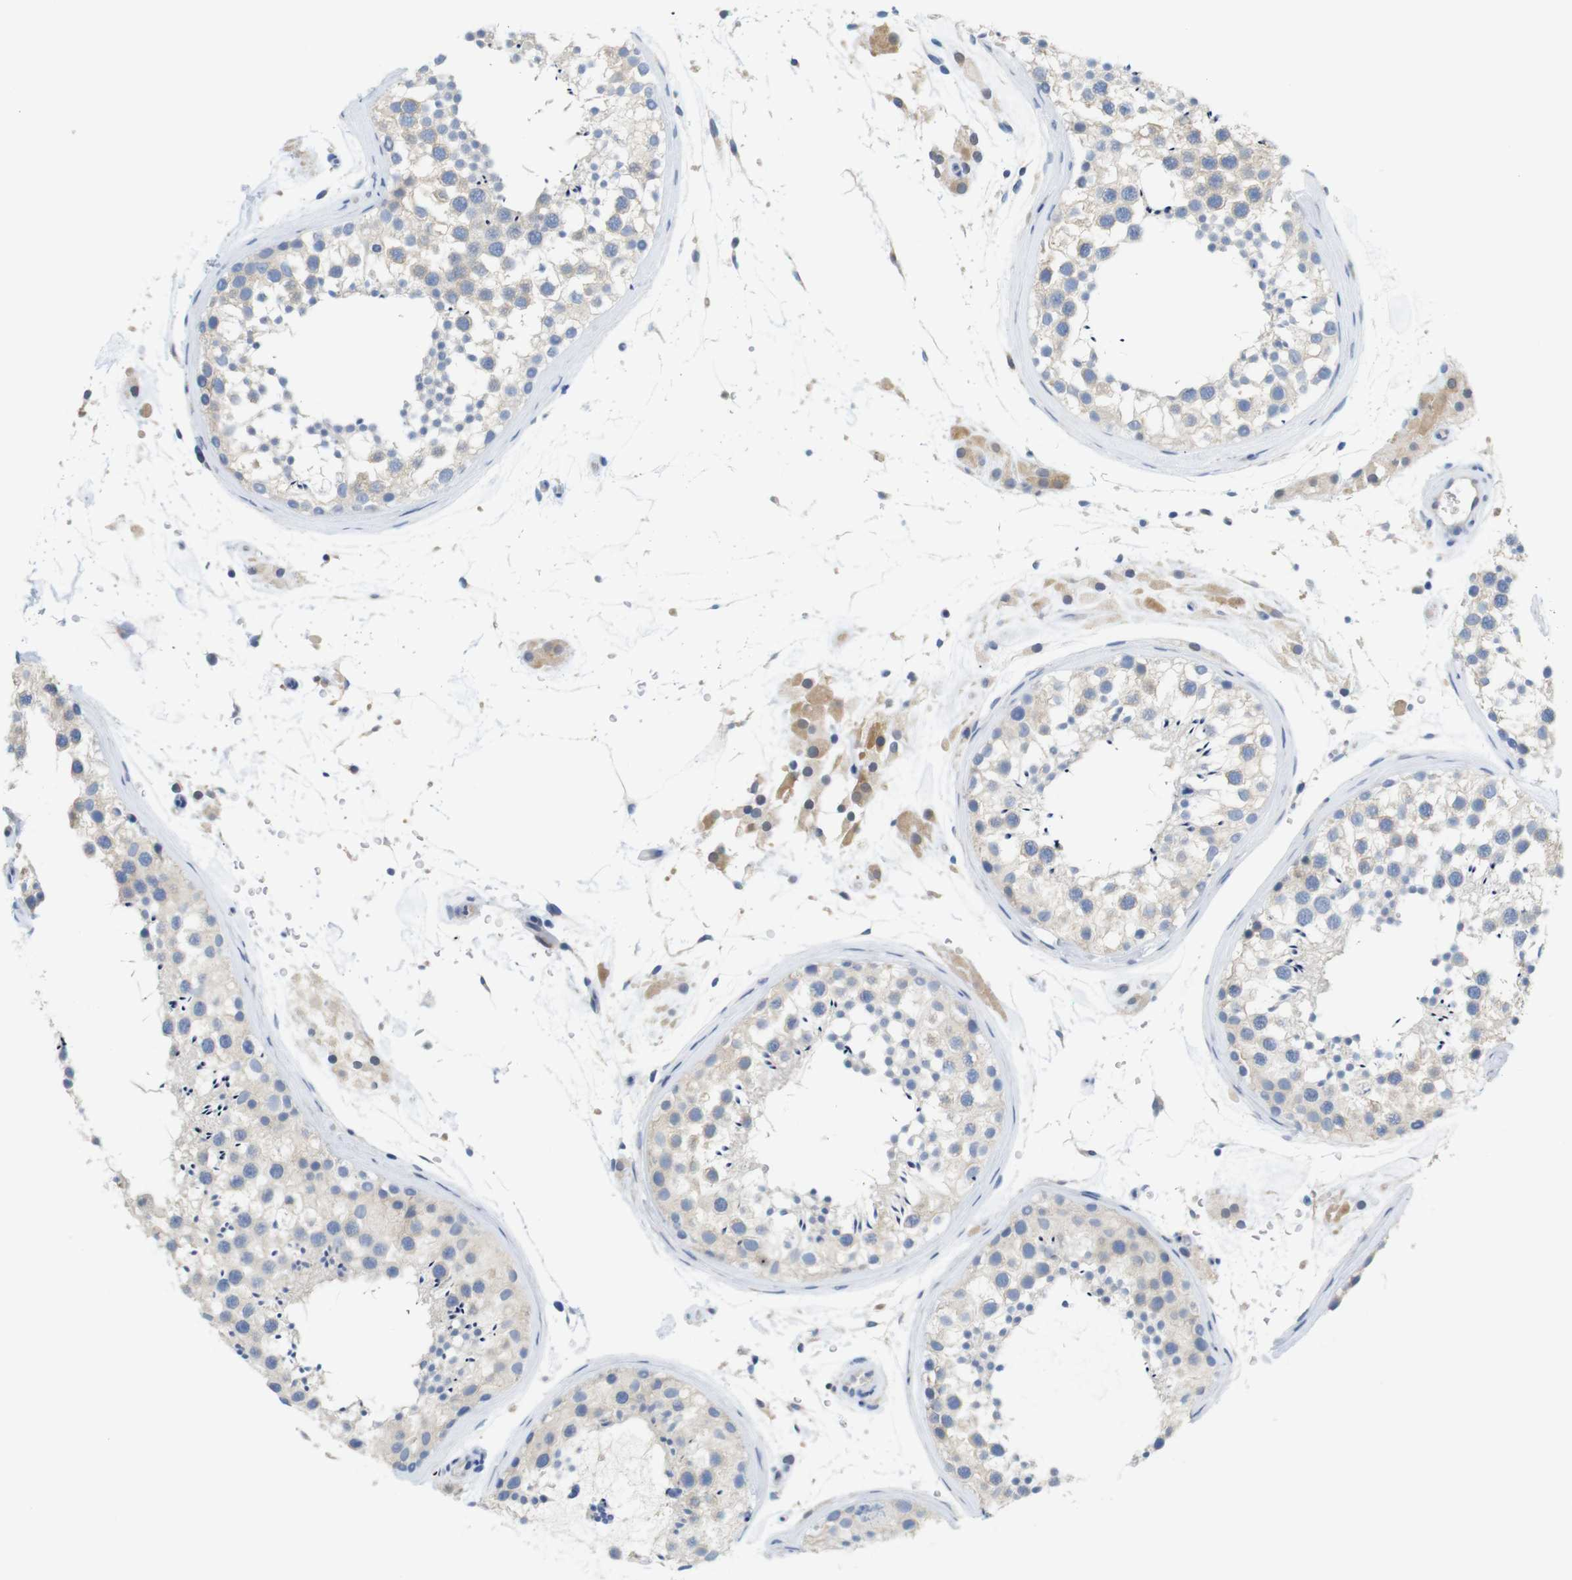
{"staining": {"intensity": "weak", "quantity": "<25%", "location": "cytoplasmic/membranous"}, "tissue": "testis", "cell_type": "Cells in seminiferous ducts", "image_type": "normal", "snomed": [{"axis": "morphology", "description": "Normal tissue, NOS"}, {"axis": "topography", "description": "Testis"}], "caption": "Normal testis was stained to show a protein in brown. There is no significant expression in cells in seminiferous ducts. (Stains: DAB (3,3'-diaminobenzidine) immunohistochemistry with hematoxylin counter stain, Microscopy: brightfield microscopy at high magnification).", "gene": "NEBL", "patient": {"sex": "male", "age": 46}}